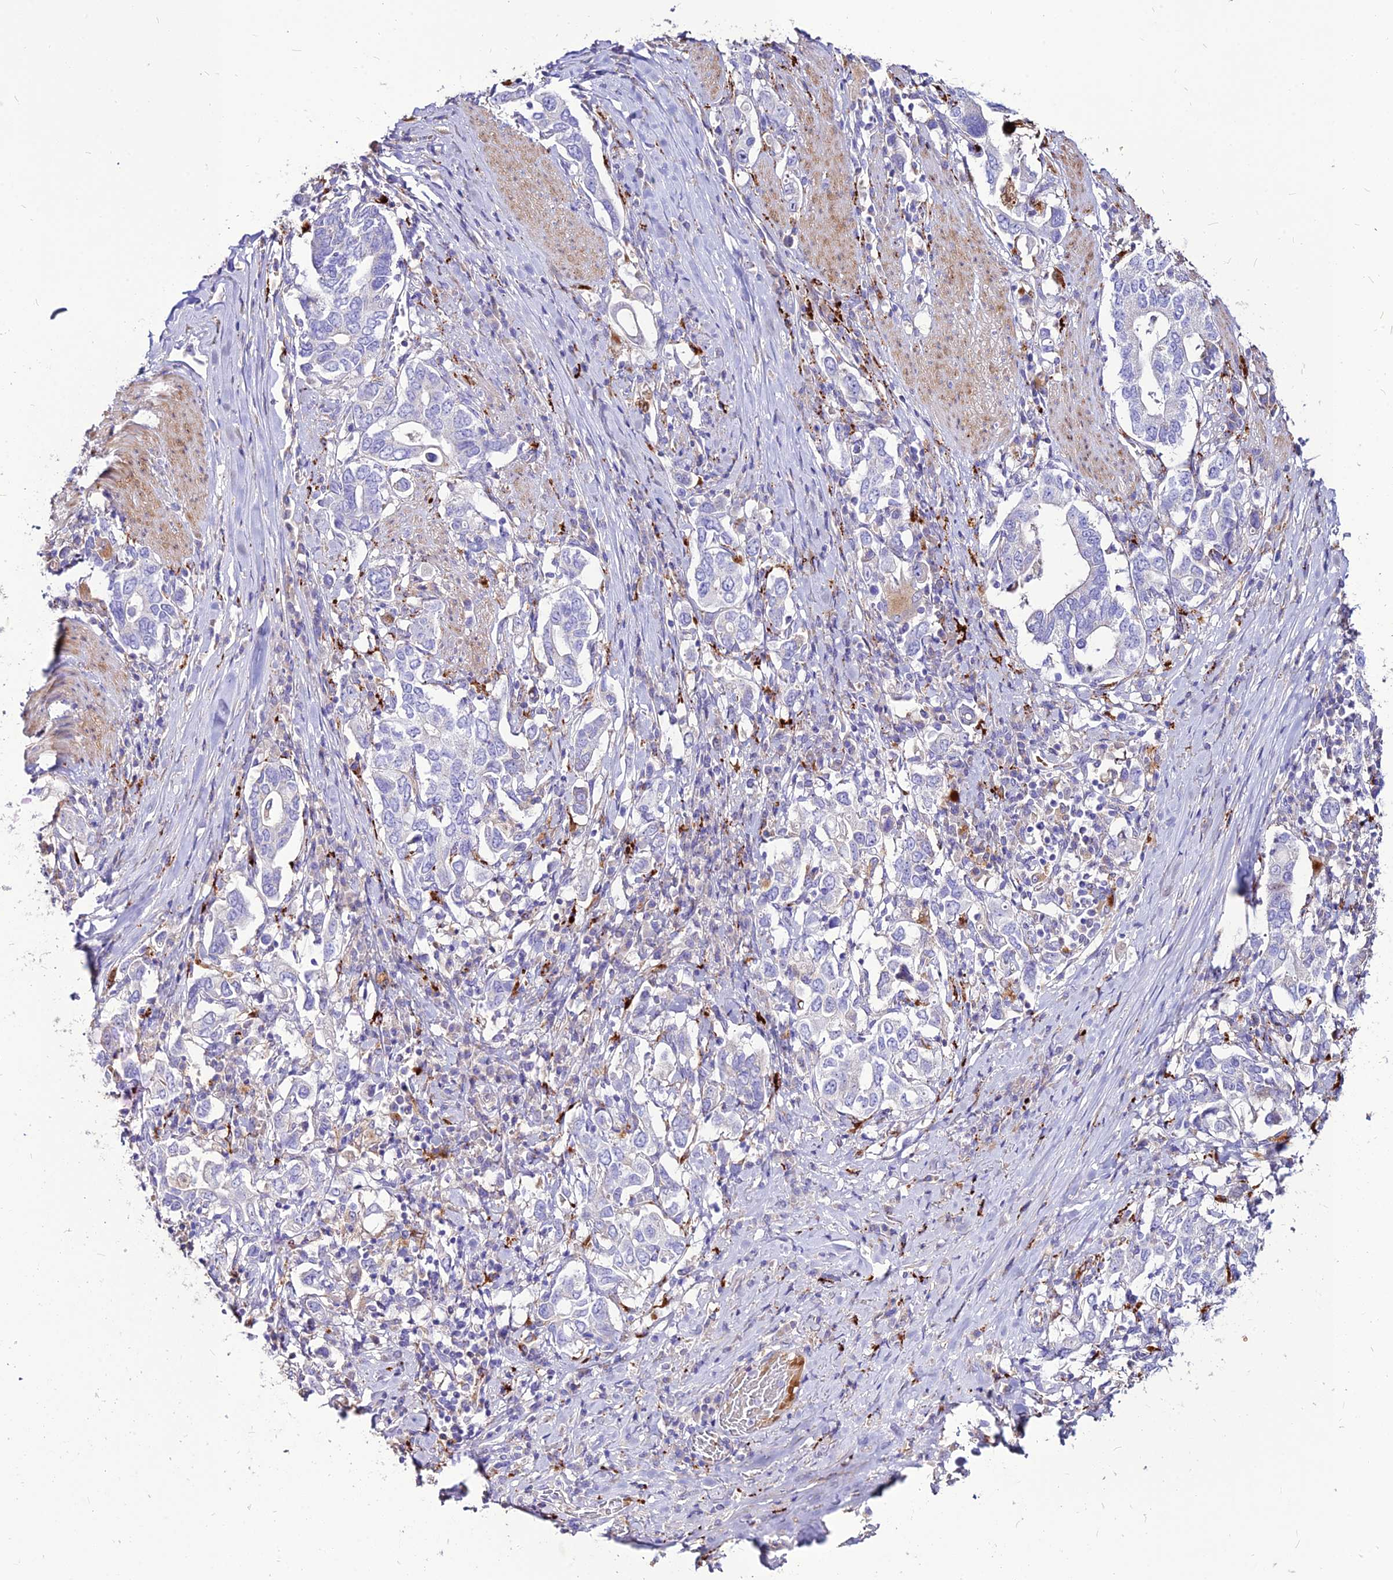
{"staining": {"intensity": "negative", "quantity": "none", "location": "none"}, "tissue": "stomach cancer", "cell_type": "Tumor cells", "image_type": "cancer", "snomed": [{"axis": "morphology", "description": "Adenocarcinoma, NOS"}, {"axis": "topography", "description": "Stomach, upper"}, {"axis": "topography", "description": "Stomach"}], "caption": "This histopathology image is of stomach adenocarcinoma stained with immunohistochemistry (IHC) to label a protein in brown with the nuclei are counter-stained blue. There is no staining in tumor cells.", "gene": "RIMOC1", "patient": {"sex": "male", "age": 62}}